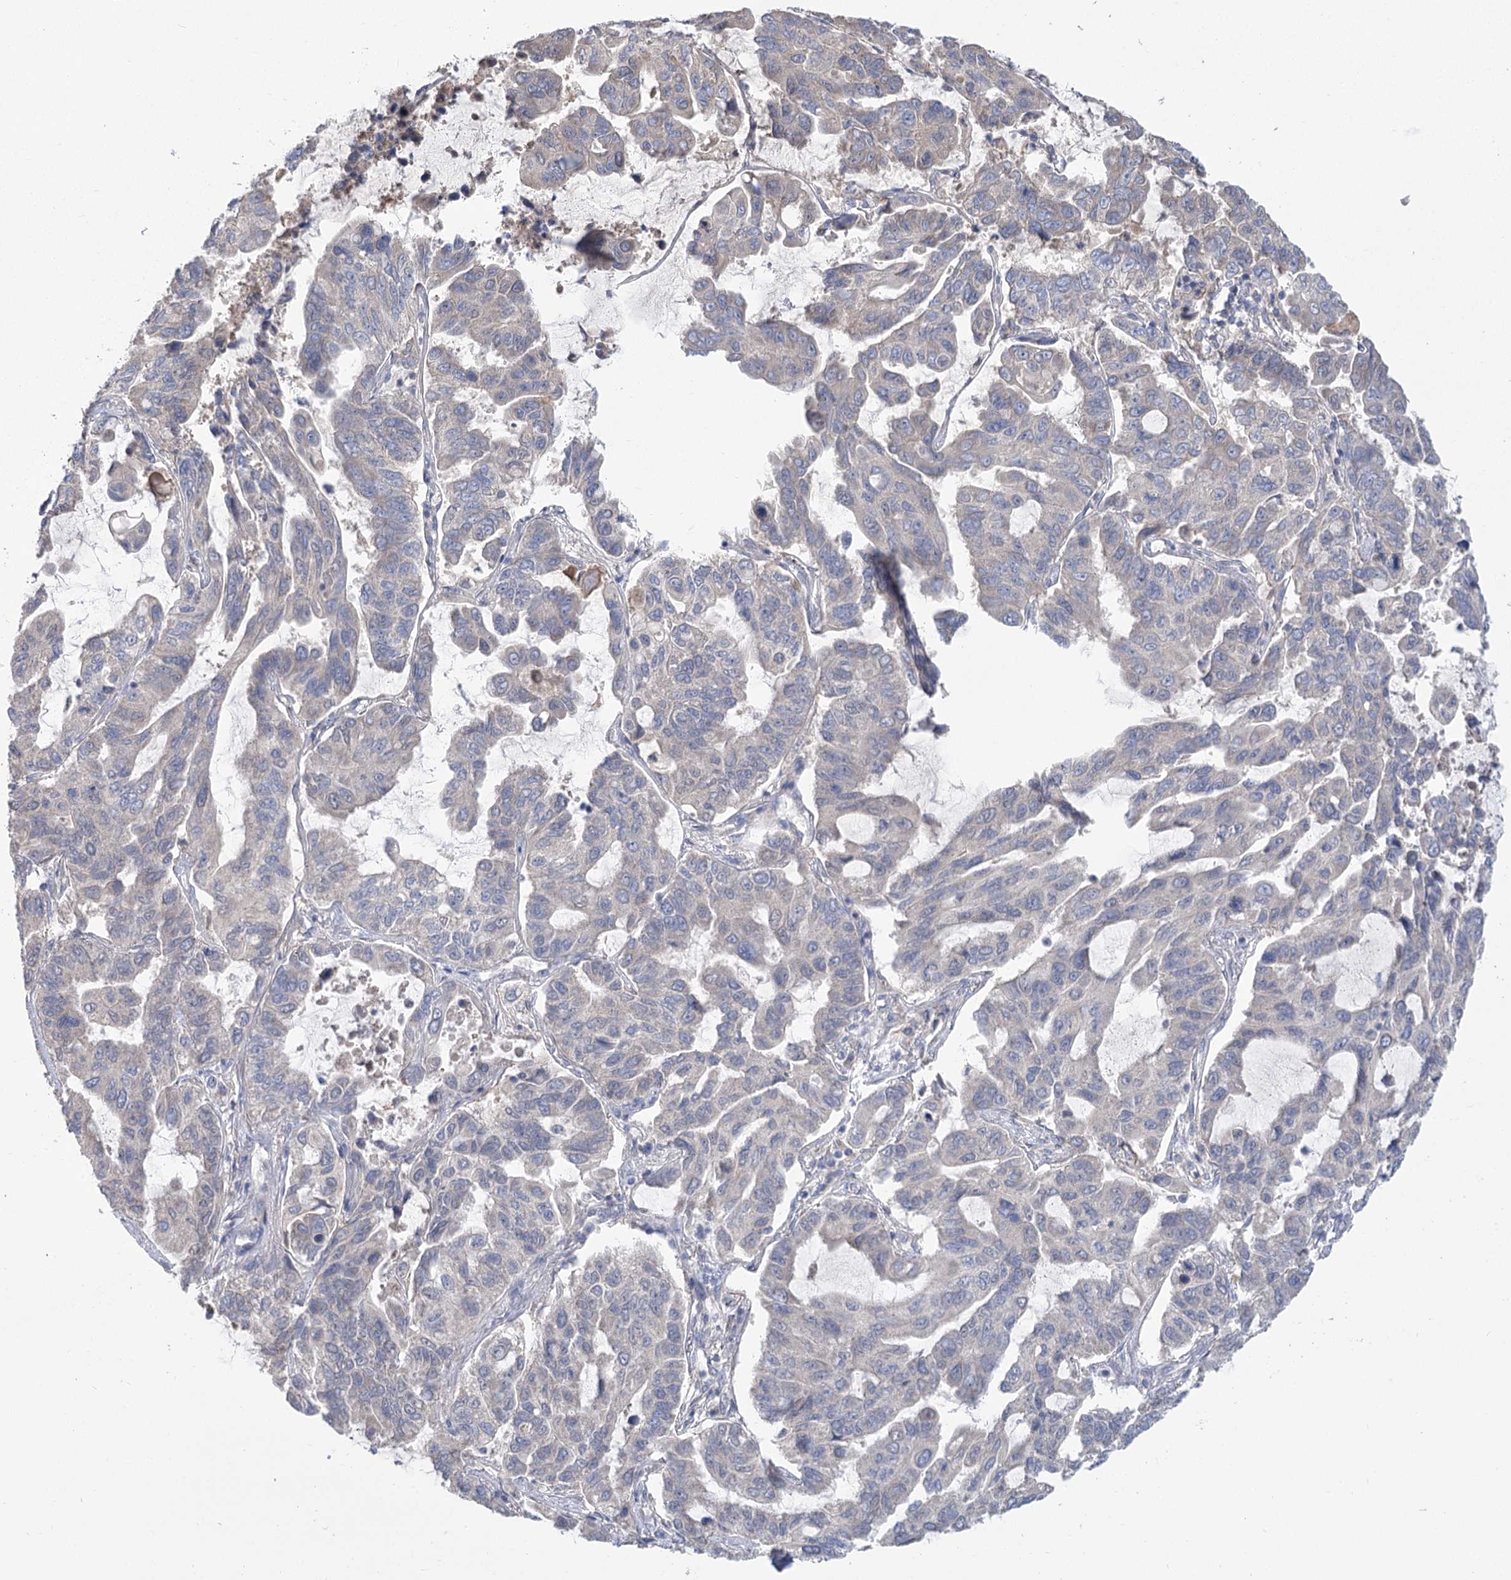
{"staining": {"intensity": "negative", "quantity": "none", "location": "none"}, "tissue": "lung cancer", "cell_type": "Tumor cells", "image_type": "cancer", "snomed": [{"axis": "morphology", "description": "Adenocarcinoma, NOS"}, {"axis": "topography", "description": "Lung"}], "caption": "DAB (3,3'-diaminobenzidine) immunohistochemical staining of human lung cancer (adenocarcinoma) displays no significant expression in tumor cells.", "gene": "PBLD", "patient": {"sex": "male", "age": 64}}